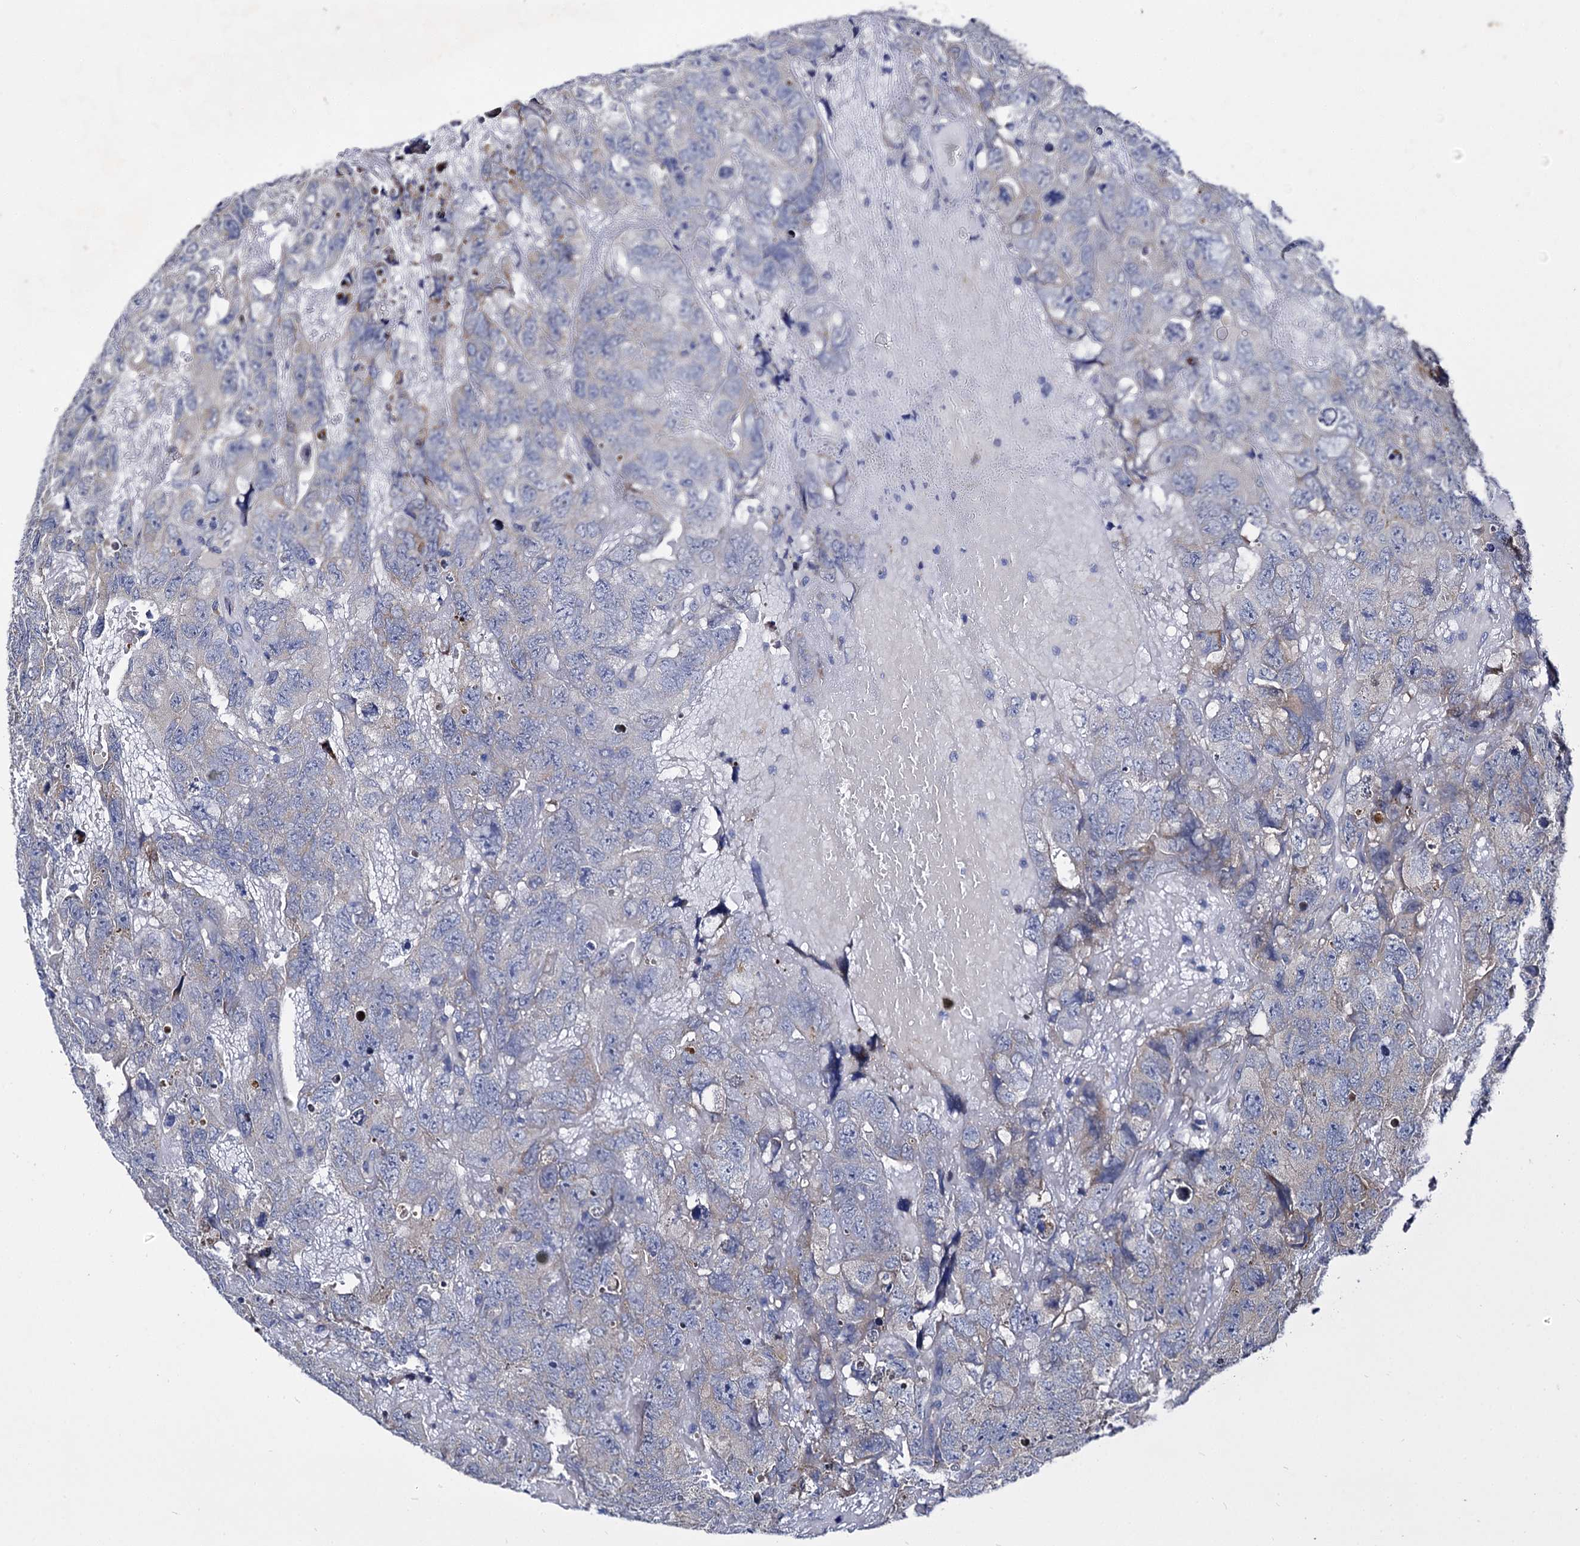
{"staining": {"intensity": "weak", "quantity": "<25%", "location": "cytoplasmic/membranous"}, "tissue": "testis cancer", "cell_type": "Tumor cells", "image_type": "cancer", "snomed": [{"axis": "morphology", "description": "Carcinoma, Embryonal, NOS"}, {"axis": "topography", "description": "Testis"}], "caption": "The micrograph demonstrates no staining of tumor cells in testis cancer (embryonal carcinoma). (DAB (3,3'-diaminobenzidine) immunohistochemistry, high magnification).", "gene": "PANX2", "patient": {"sex": "male", "age": 45}}